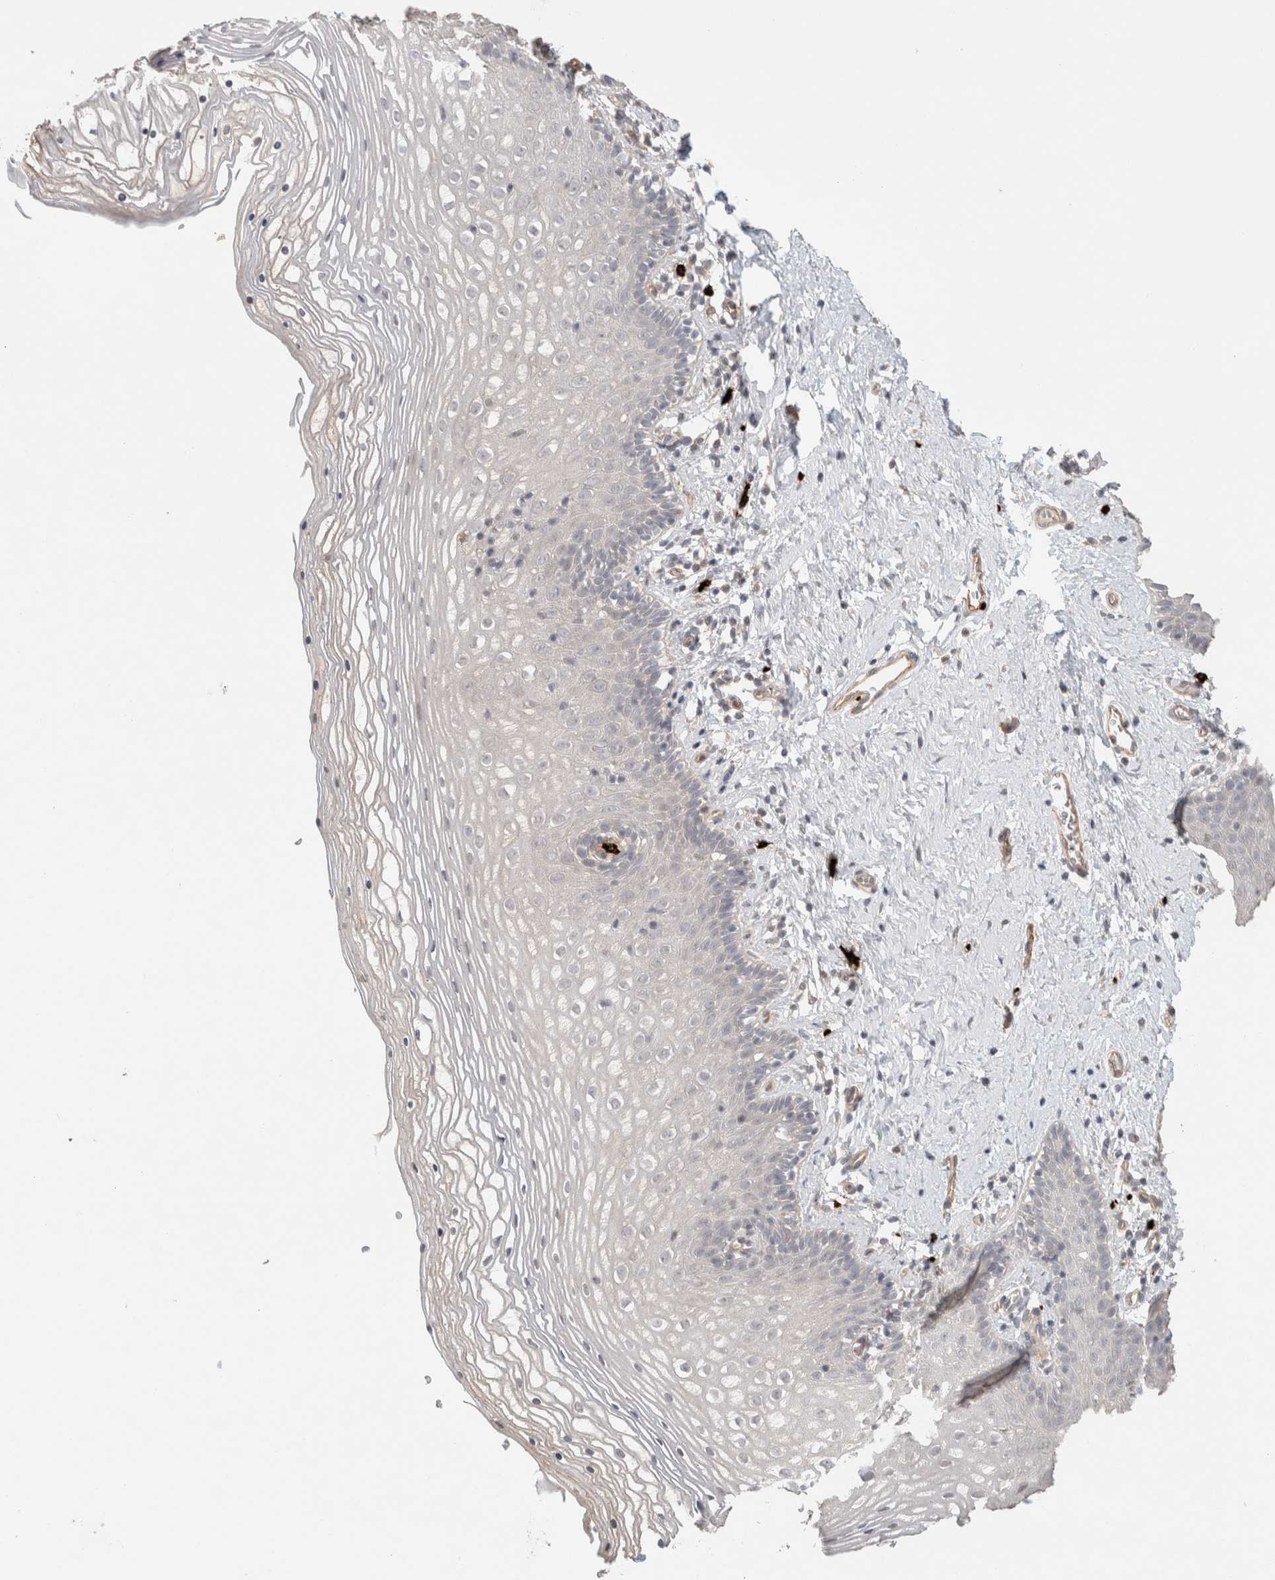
{"staining": {"intensity": "negative", "quantity": "none", "location": "none"}, "tissue": "vagina", "cell_type": "Squamous epithelial cells", "image_type": "normal", "snomed": [{"axis": "morphology", "description": "Normal tissue, NOS"}, {"axis": "topography", "description": "Vagina"}], "caption": "Immunohistochemistry histopathology image of unremarkable vagina: human vagina stained with DAB (3,3'-diaminobenzidine) reveals no significant protein staining in squamous epithelial cells.", "gene": "HSPG2", "patient": {"sex": "female", "age": 32}}